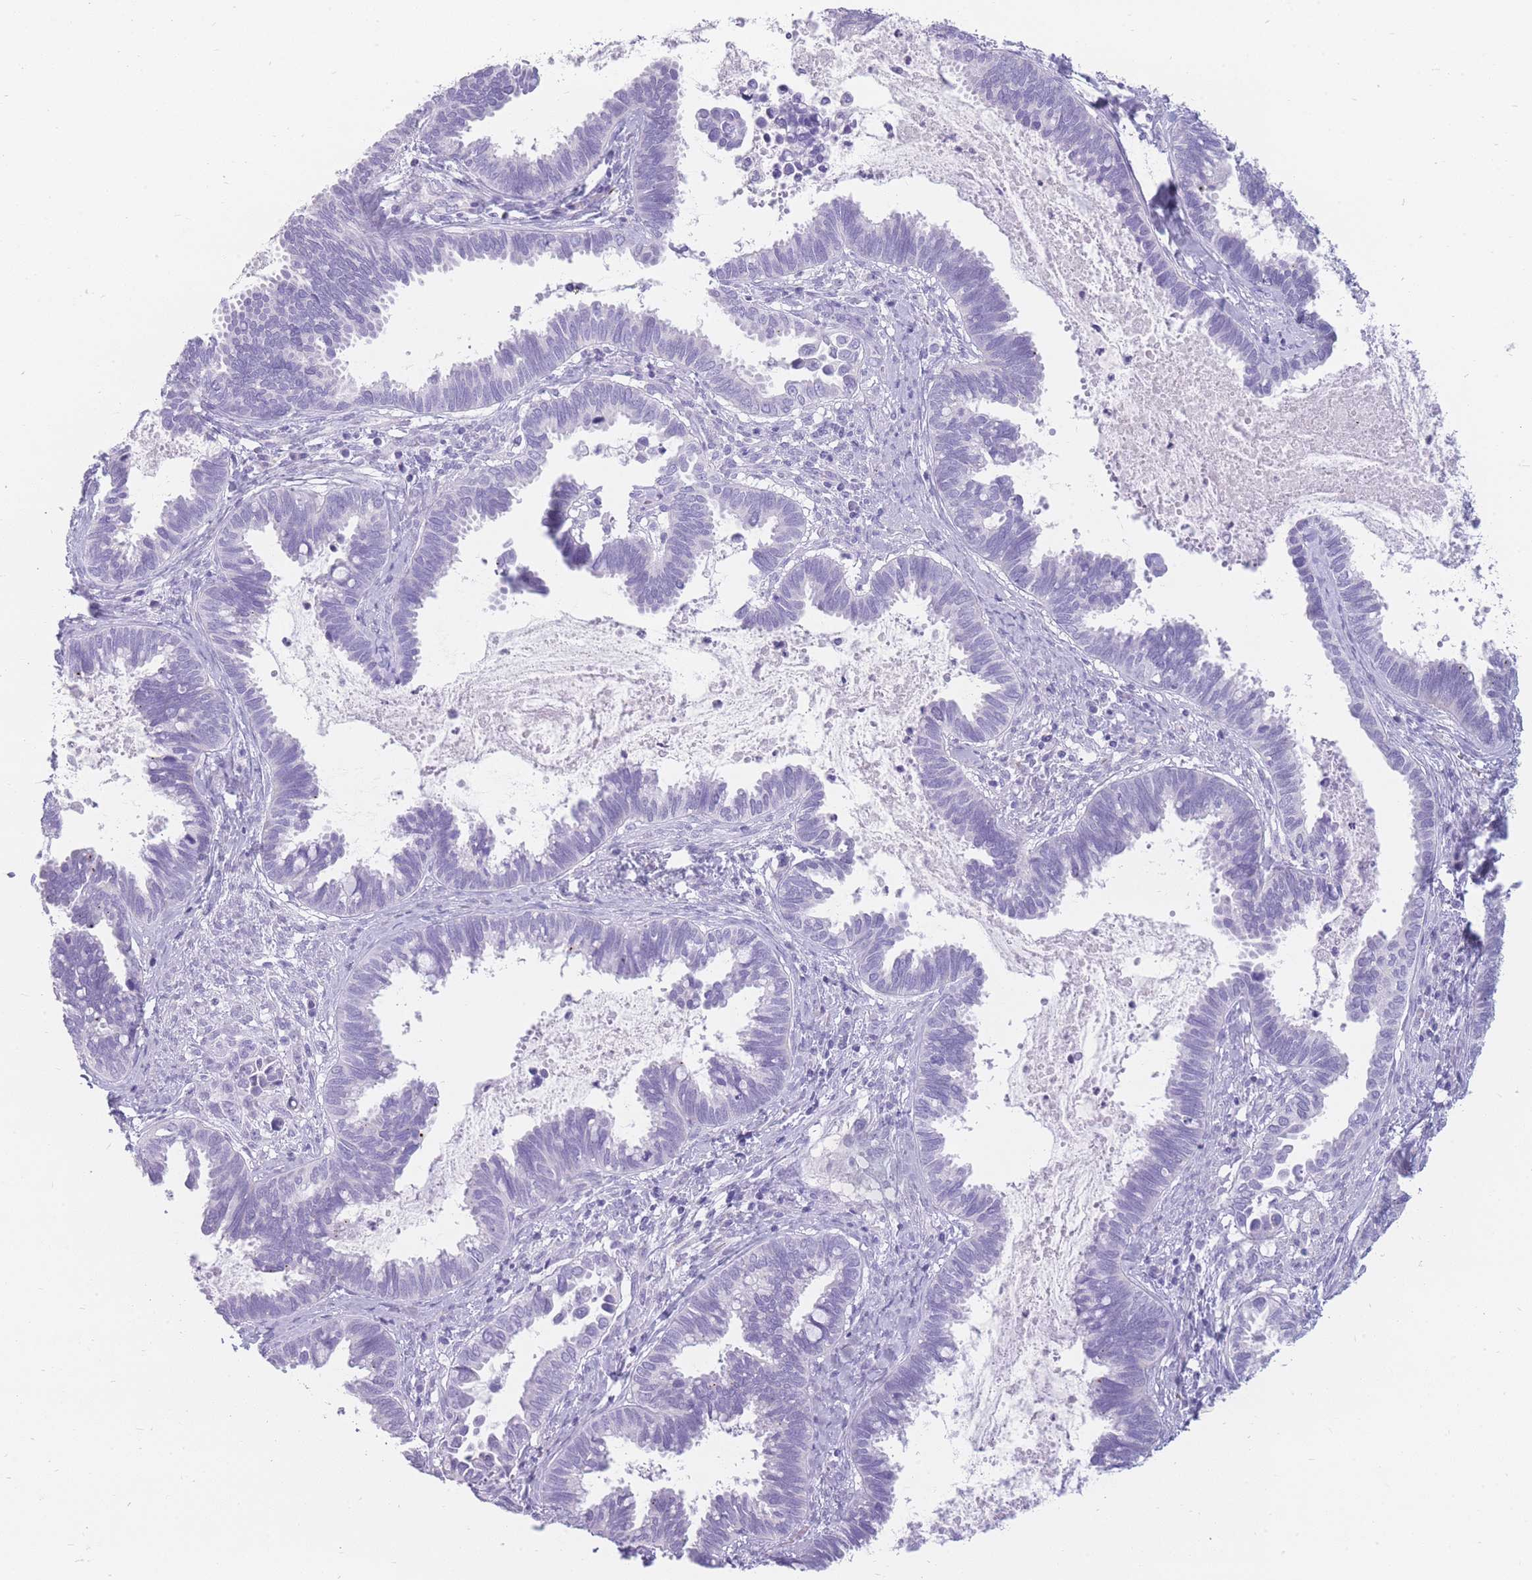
{"staining": {"intensity": "negative", "quantity": "none", "location": "none"}, "tissue": "cervical cancer", "cell_type": "Tumor cells", "image_type": "cancer", "snomed": [{"axis": "morphology", "description": "Adenocarcinoma, NOS"}, {"axis": "topography", "description": "Cervix"}], "caption": "Immunohistochemistry micrograph of human cervical cancer (adenocarcinoma) stained for a protein (brown), which exhibits no staining in tumor cells.", "gene": "UPK1A", "patient": {"sex": "female", "age": 37}}